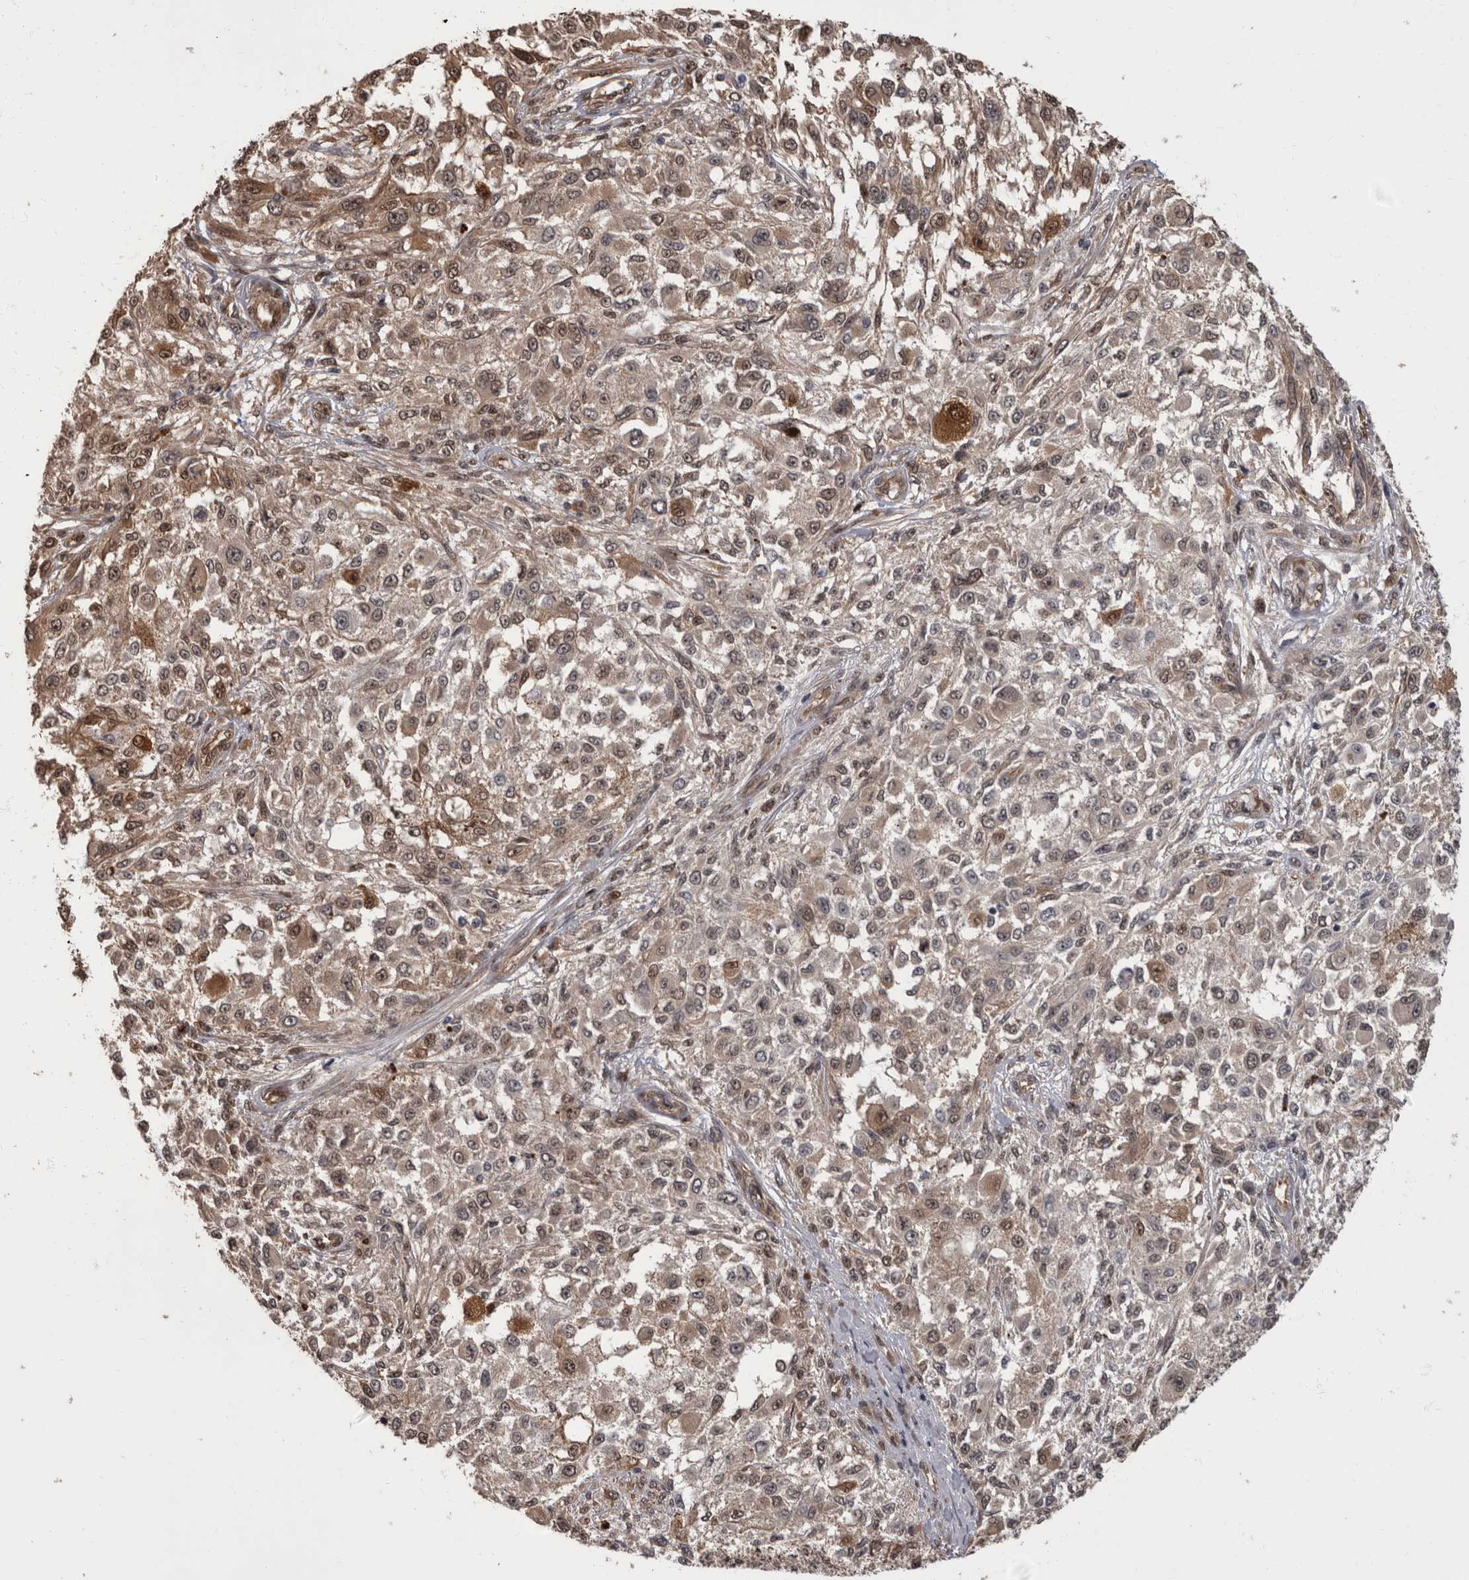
{"staining": {"intensity": "moderate", "quantity": "25%-75%", "location": "cytoplasmic/membranous,nuclear"}, "tissue": "melanoma", "cell_type": "Tumor cells", "image_type": "cancer", "snomed": [{"axis": "morphology", "description": "Necrosis, NOS"}, {"axis": "morphology", "description": "Malignant melanoma, NOS"}, {"axis": "topography", "description": "Skin"}], "caption": "Brown immunohistochemical staining in melanoma displays moderate cytoplasmic/membranous and nuclear staining in approximately 25%-75% of tumor cells.", "gene": "AKT3", "patient": {"sex": "female", "age": 87}}